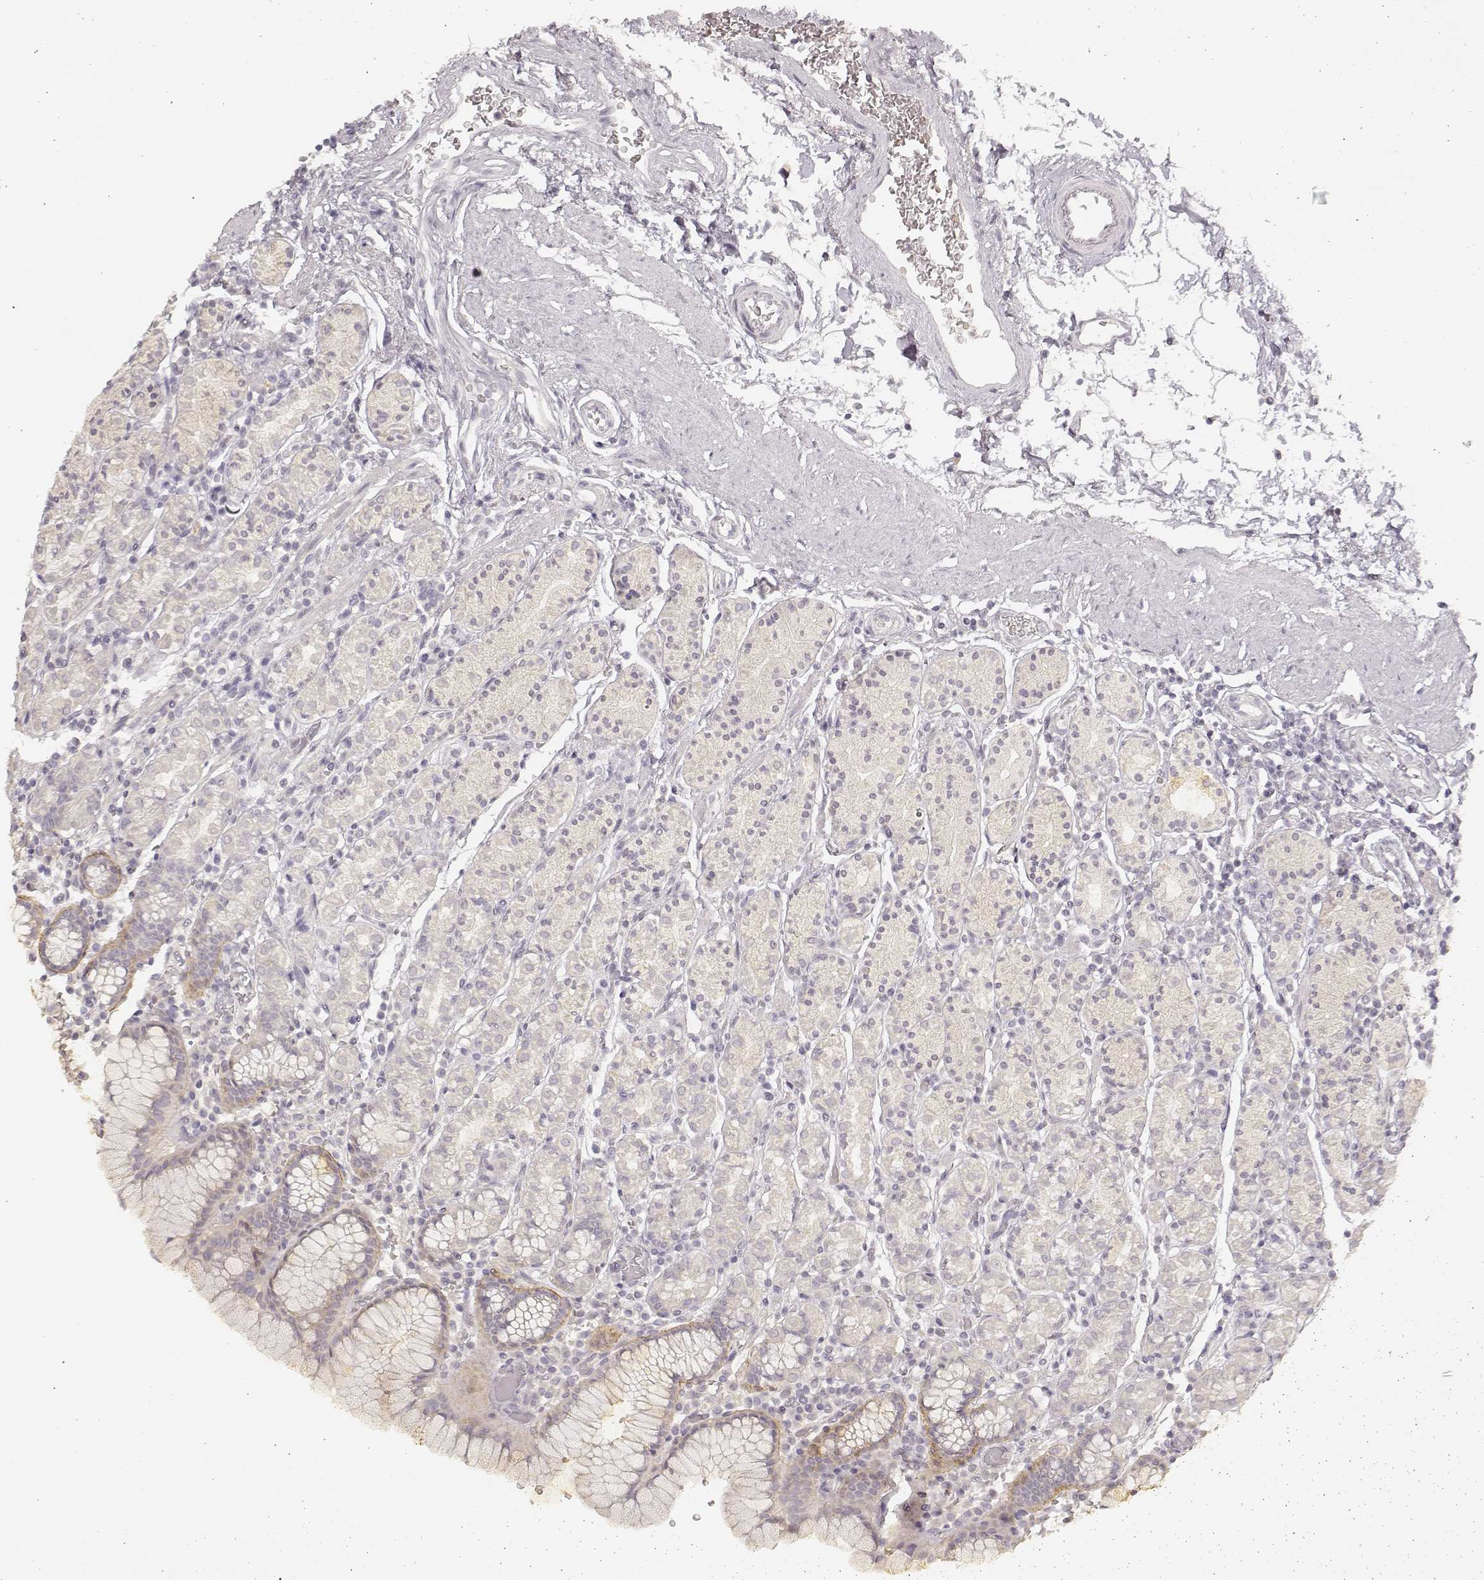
{"staining": {"intensity": "weak", "quantity": "<25%", "location": "cytoplasmic/membranous"}, "tissue": "stomach", "cell_type": "Glandular cells", "image_type": "normal", "snomed": [{"axis": "morphology", "description": "Normal tissue, NOS"}, {"axis": "topography", "description": "Stomach, upper"}, {"axis": "topography", "description": "Stomach"}], "caption": "Image shows no protein expression in glandular cells of unremarkable stomach.", "gene": "LAMC2", "patient": {"sex": "male", "age": 62}}